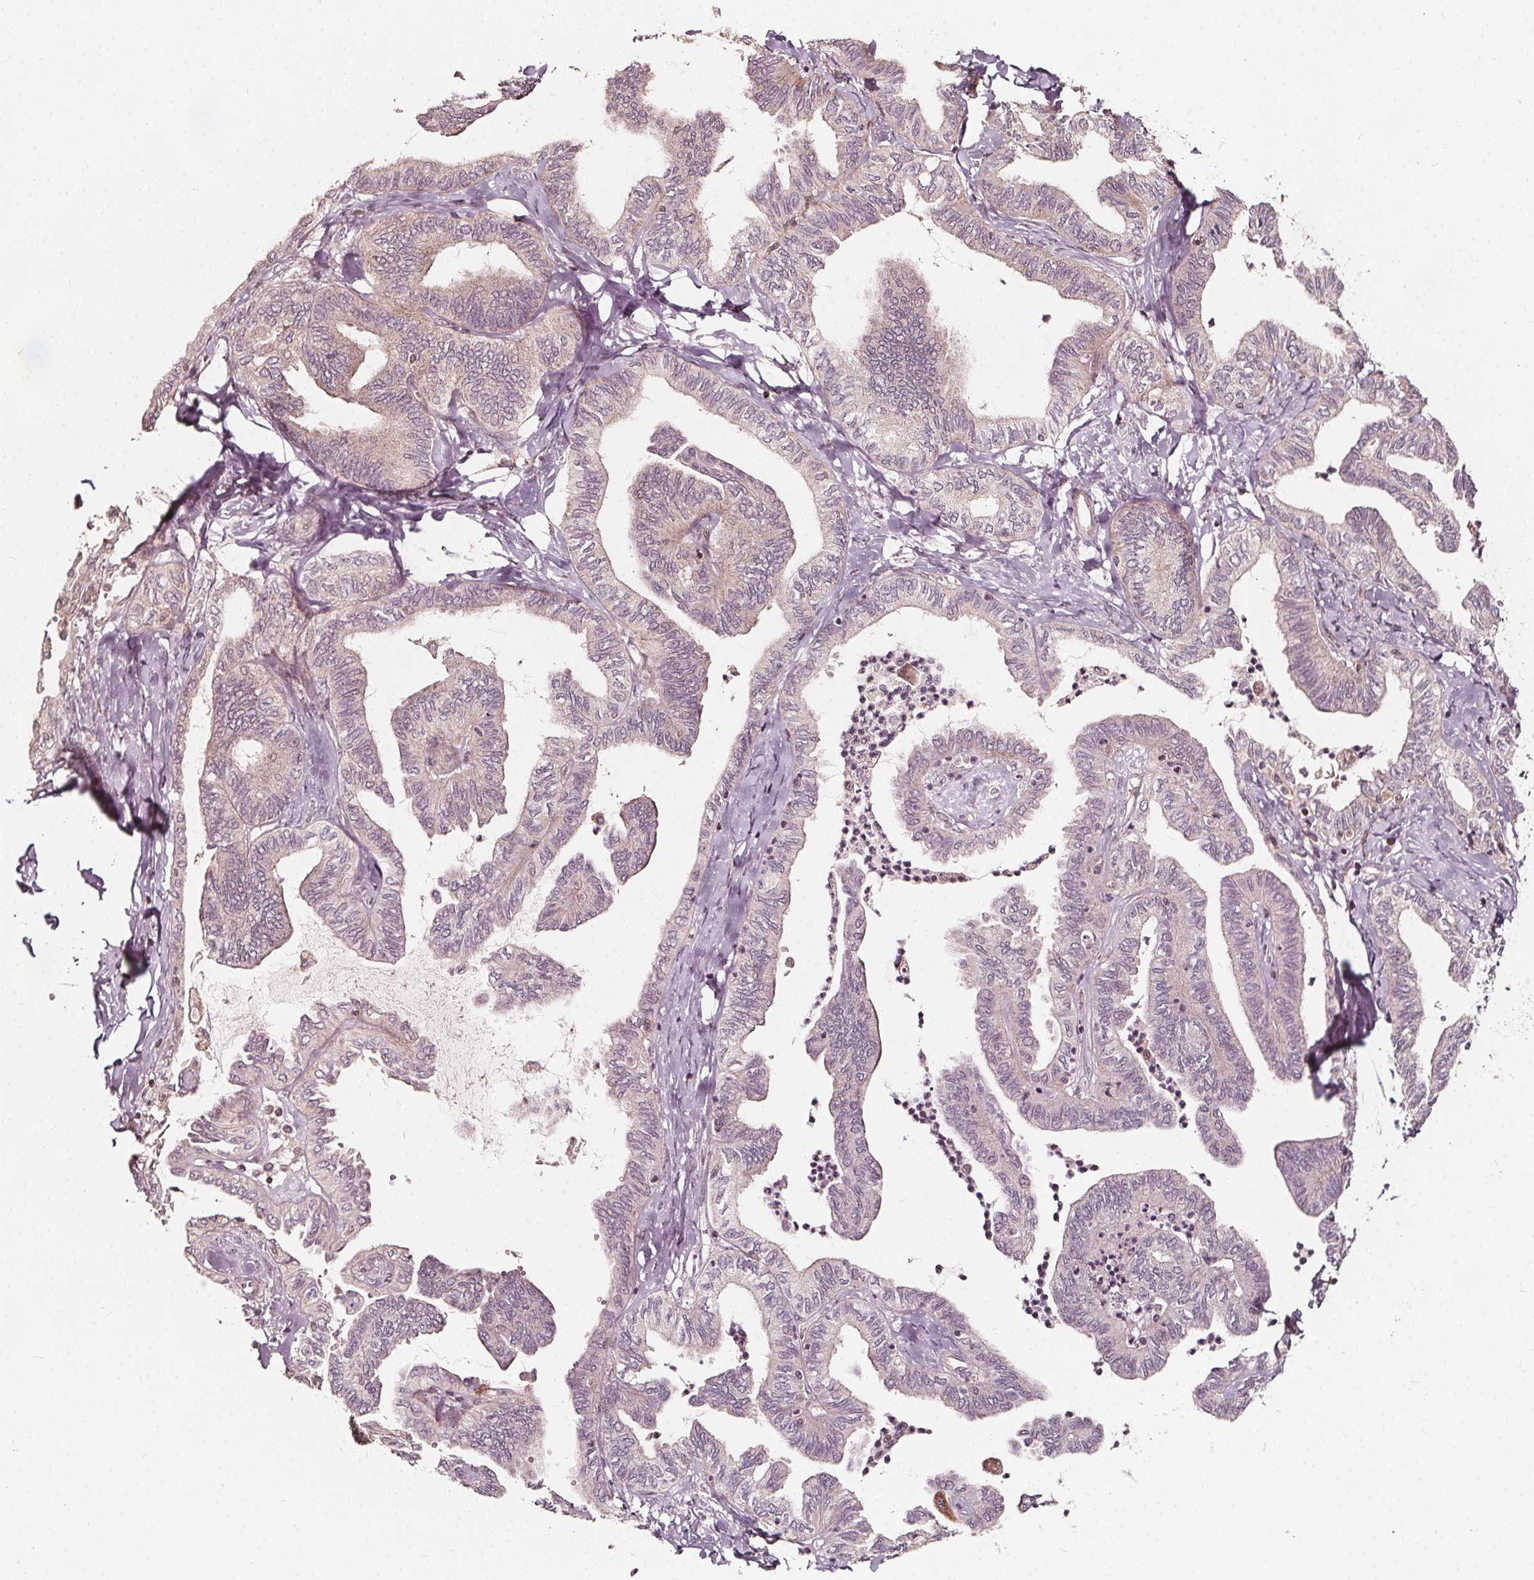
{"staining": {"intensity": "negative", "quantity": "none", "location": "none"}, "tissue": "ovarian cancer", "cell_type": "Tumor cells", "image_type": "cancer", "snomed": [{"axis": "morphology", "description": "Carcinoma, endometroid"}, {"axis": "topography", "description": "Ovary"}], "caption": "An IHC micrograph of ovarian endometroid carcinoma is shown. There is no staining in tumor cells of ovarian endometroid carcinoma.", "gene": "AIP", "patient": {"sex": "female", "age": 70}}